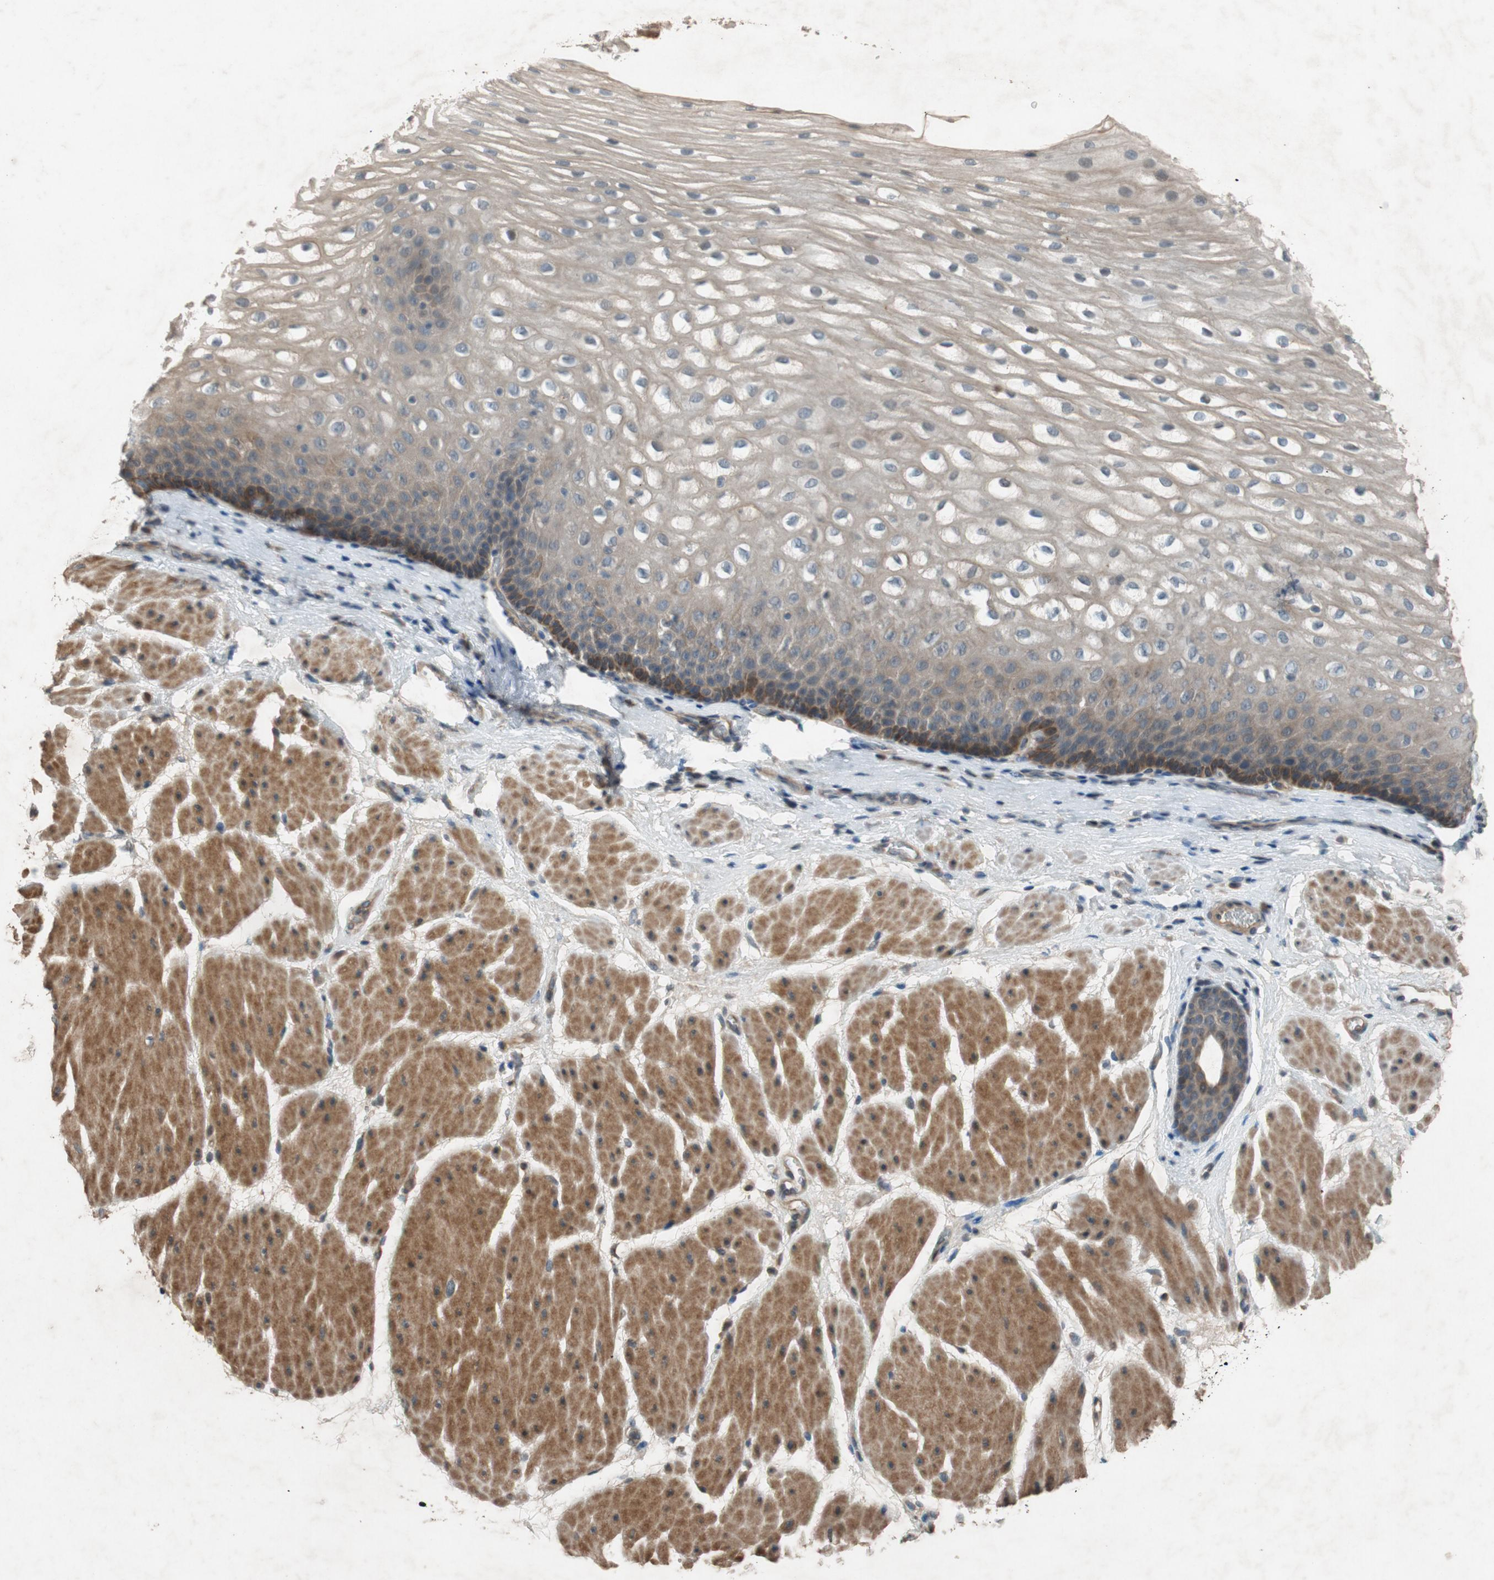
{"staining": {"intensity": "weak", "quantity": ">75%", "location": "cytoplasmic/membranous"}, "tissue": "esophagus", "cell_type": "Squamous epithelial cells", "image_type": "normal", "snomed": [{"axis": "morphology", "description": "Normal tissue, NOS"}, {"axis": "topography", "description": "Esophagus"}], "caption": "A histopathology image of esophagus stained for a protein reveals weak cytoplasmic/membranous brown staining in squamous epithelial cells.", "gene": "ATP2C1", "patient": {"sex": "male", "age": 48}}